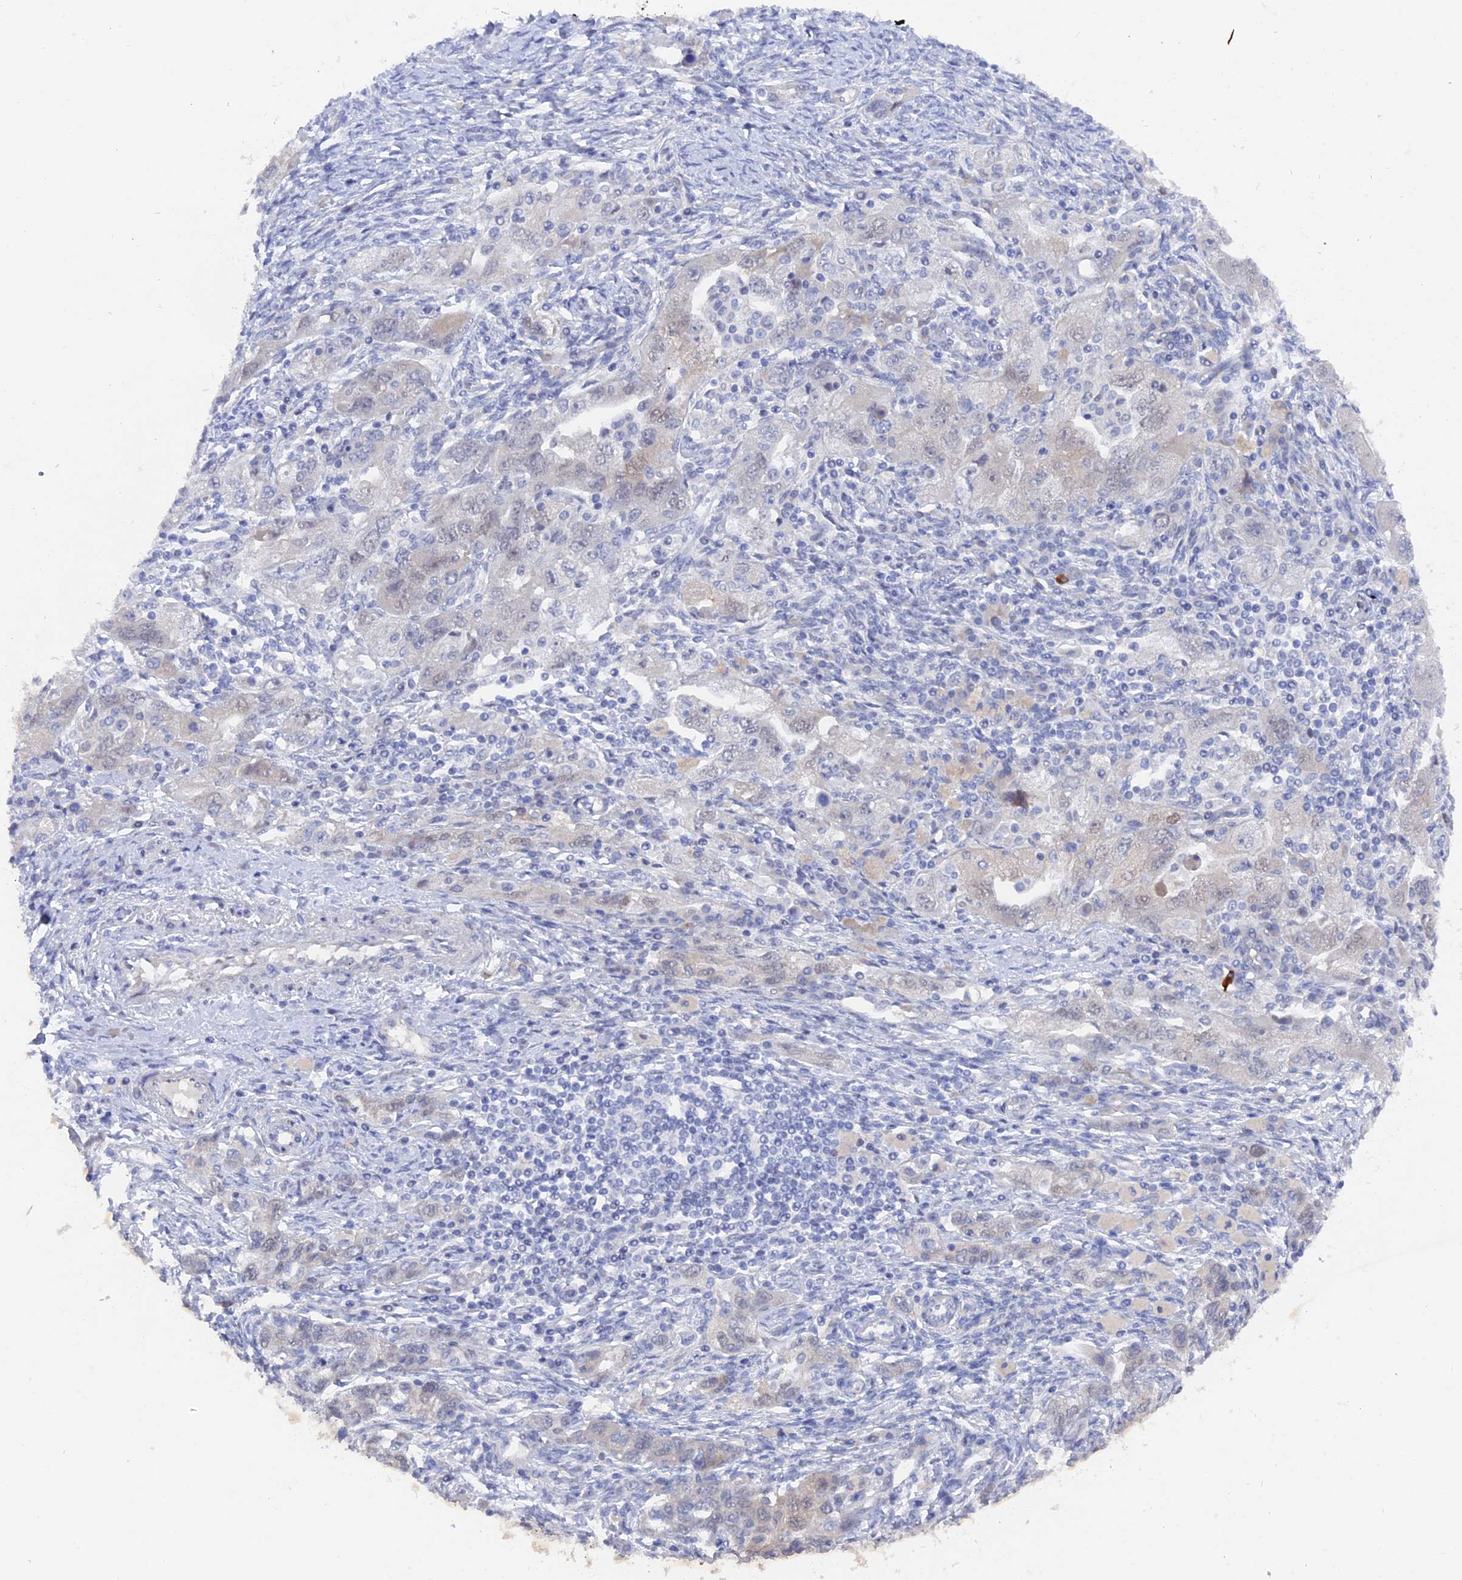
{"staining": {"intensity": "weak", "quantity": "<25%", "location": "nuclear"}, "tissue": "ovarian cancer", "cell_type": "Tumor cells", "image_type": "cancer", "snomed": [{"axis": "morphology", "description": "Carcinoma, NOS"}, {"axis": "morphology", "description": "Cystadenocarcinoma, serous, NOS"}, {"axis": "topography", "description": "Ovary"}], "caption": "Human ovarian cancer stained for a protein using immunohistochemistry displays no expression in tumor cells.", "gene": "DACT3", "patient": {"sex": "female", "age": 69}}